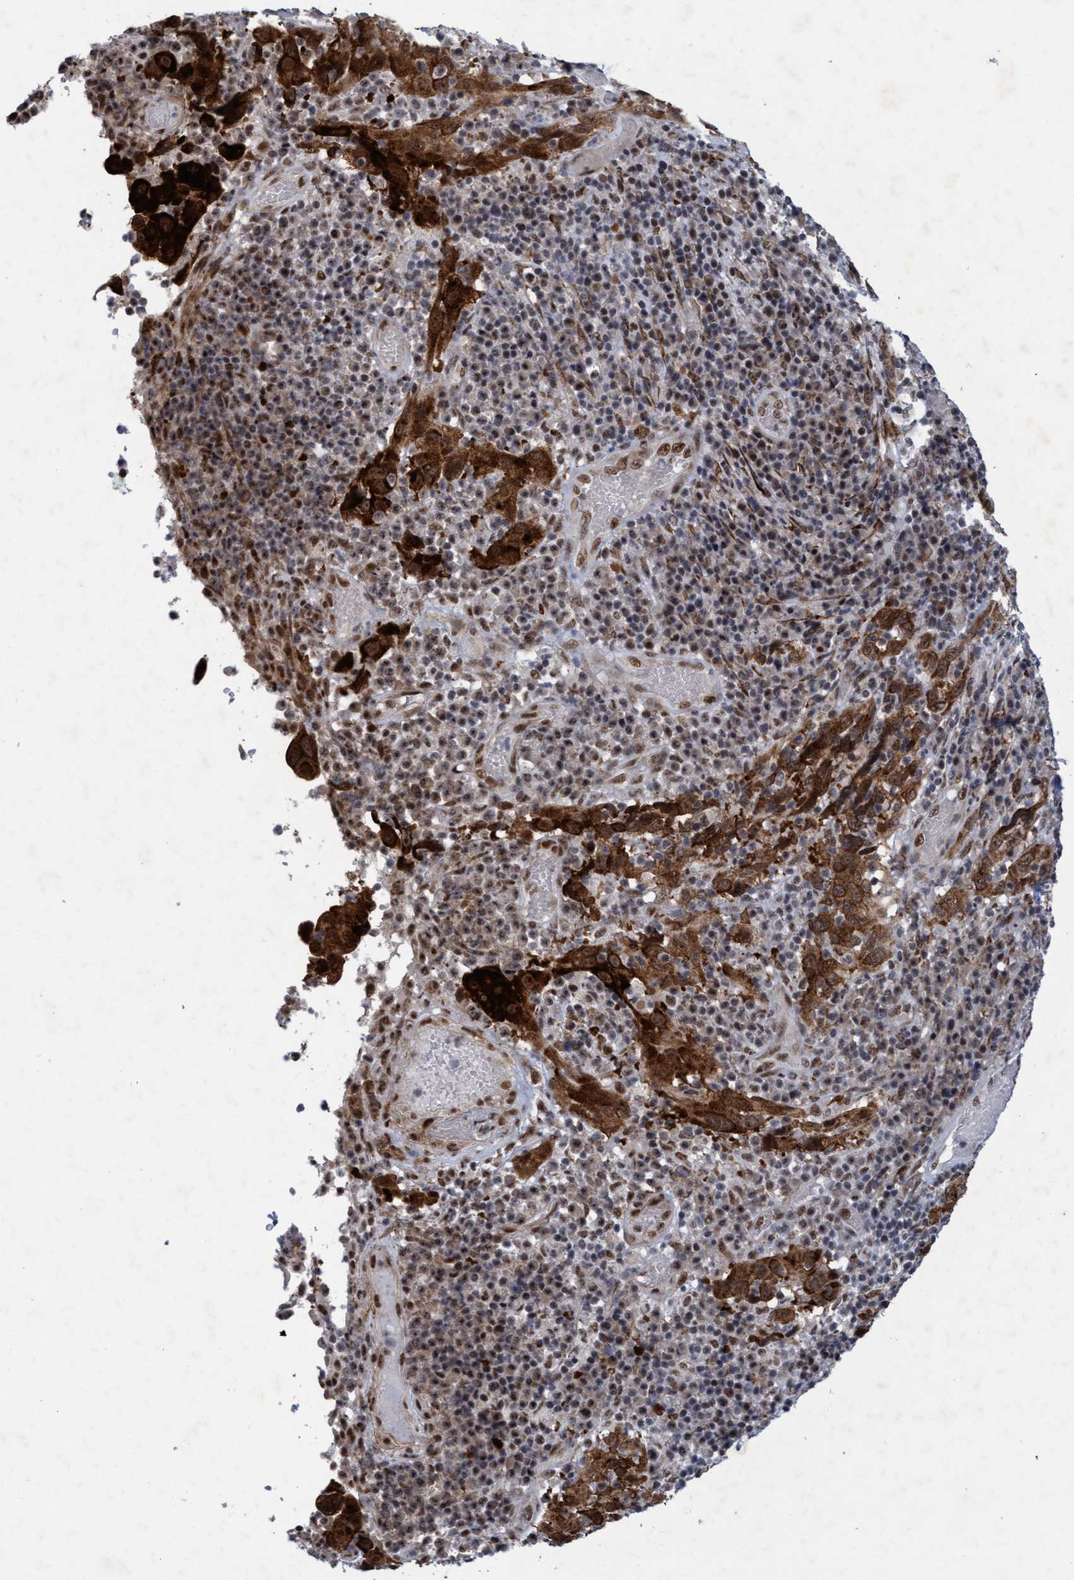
{"staining": {"intensity": "strong", "quantity": ">75%", "location": "cytoplasmic/membranous"}, "tissue": "cervical cancer", "cell_type": "Tumor cells", "image_type": "cancer", "snomed": [{"axis": "morphology", "description": "Squamous cell carcinoma, NOS"}, {"axis": "topography", "description": "Cervix"}], "caption": "Brown immunohistochemical staining in cervical cancer exhibits strong cytoplasmic/membranous staining in about >75% of tumor cells.", "gene": "GLT6D1", "patient": {"sex": "female", "age": 46}}